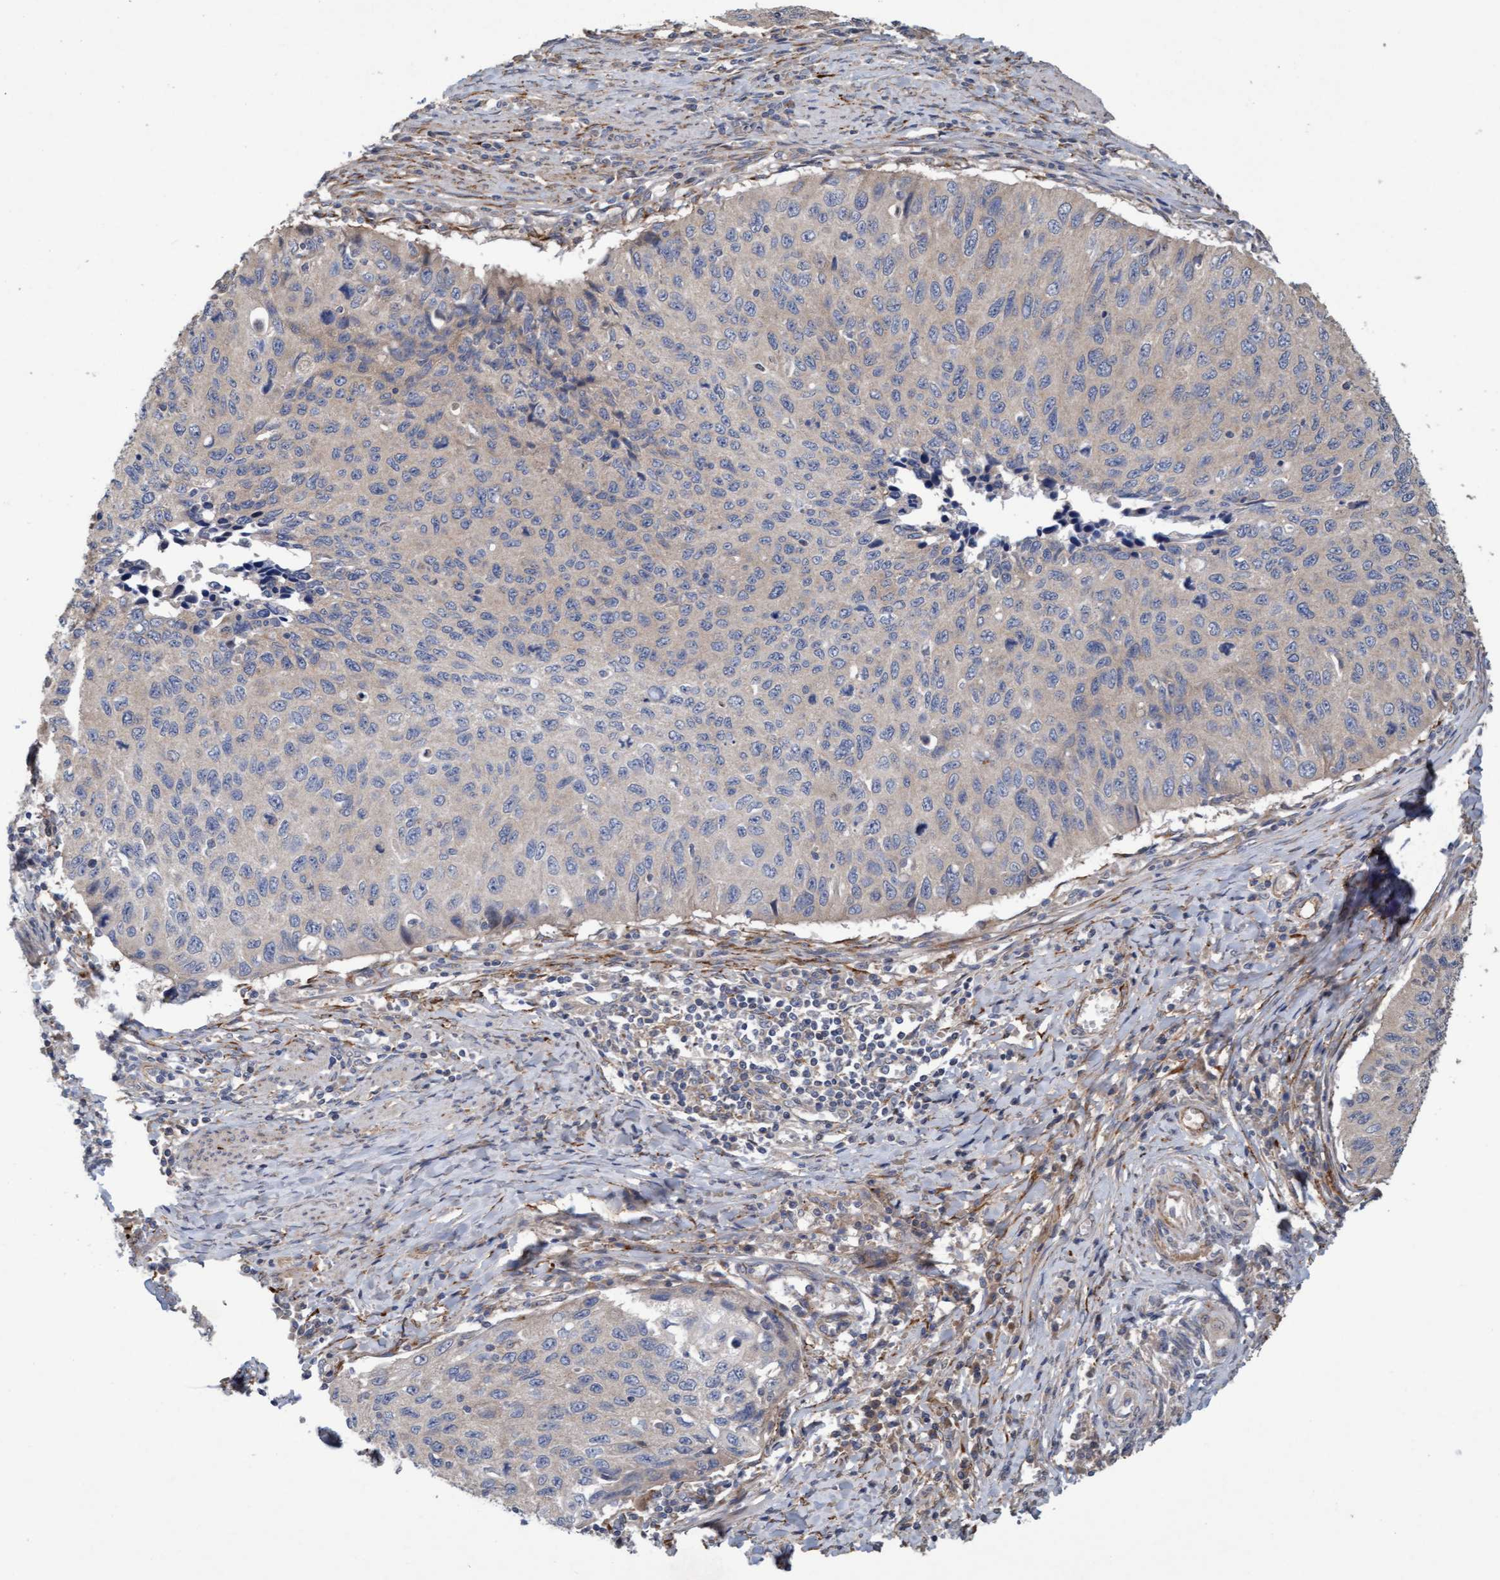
{"staining": {"intensity": "weak", "quantity": "<25%", "location": "cytoplasmic/membranous"}, "tissue": "cervical cancer", "cell_type": "Tumor cells", "image_type": "cancer", "snomed": [{"axis": "morphology", "description": "Squamous cell carcinoma, NOS"}, {"axis": "topography", "description": "Cervix"}], "caption": "Tumor cells show no significant staining in squamous cell carcinoma (cervical).", "gene": "DDHD2", "patient": {"sex": "female", "age": 53}}